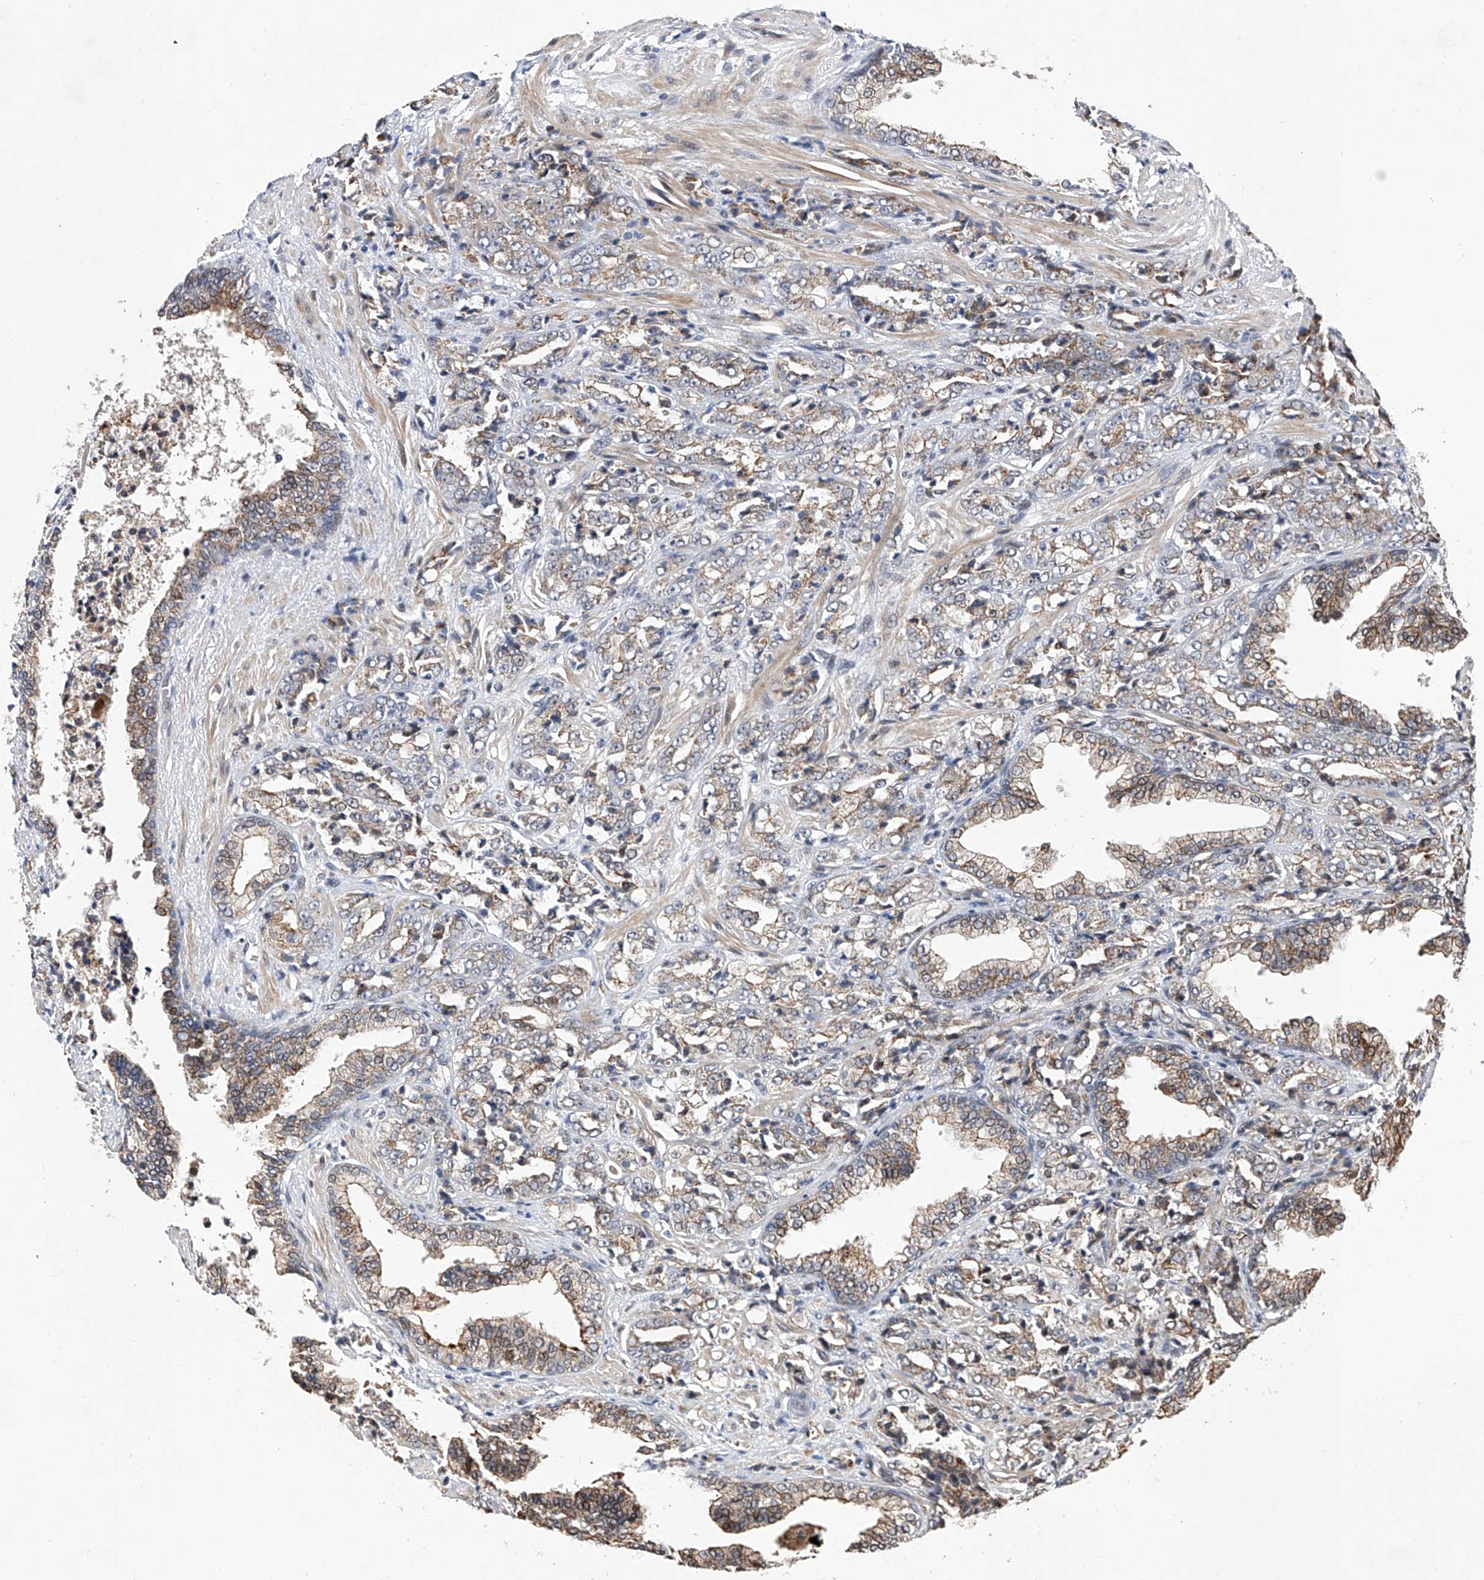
{"staining": {"intensity": "moderate", "quantity": "25%-75%", "location": "cytoplasmic/membranous"}, "tissue": "prostate cancer", "cell_type": "Tumor cells", "image_type": "cancer", "snomed": [{"axis": "morphology", "description": "Adenocarcinoma, High grade"}, {"axis": "topography", "description": "Prostate"}], "caption": "Immunohistochemical staining of prostate cancer reveals medium levels of moderate cytoplasmic/membranous protein positivity in about 25%-75% of tumor cells.", "gene": "FARP2", "patient": {"sex": "male", "age": 71}}